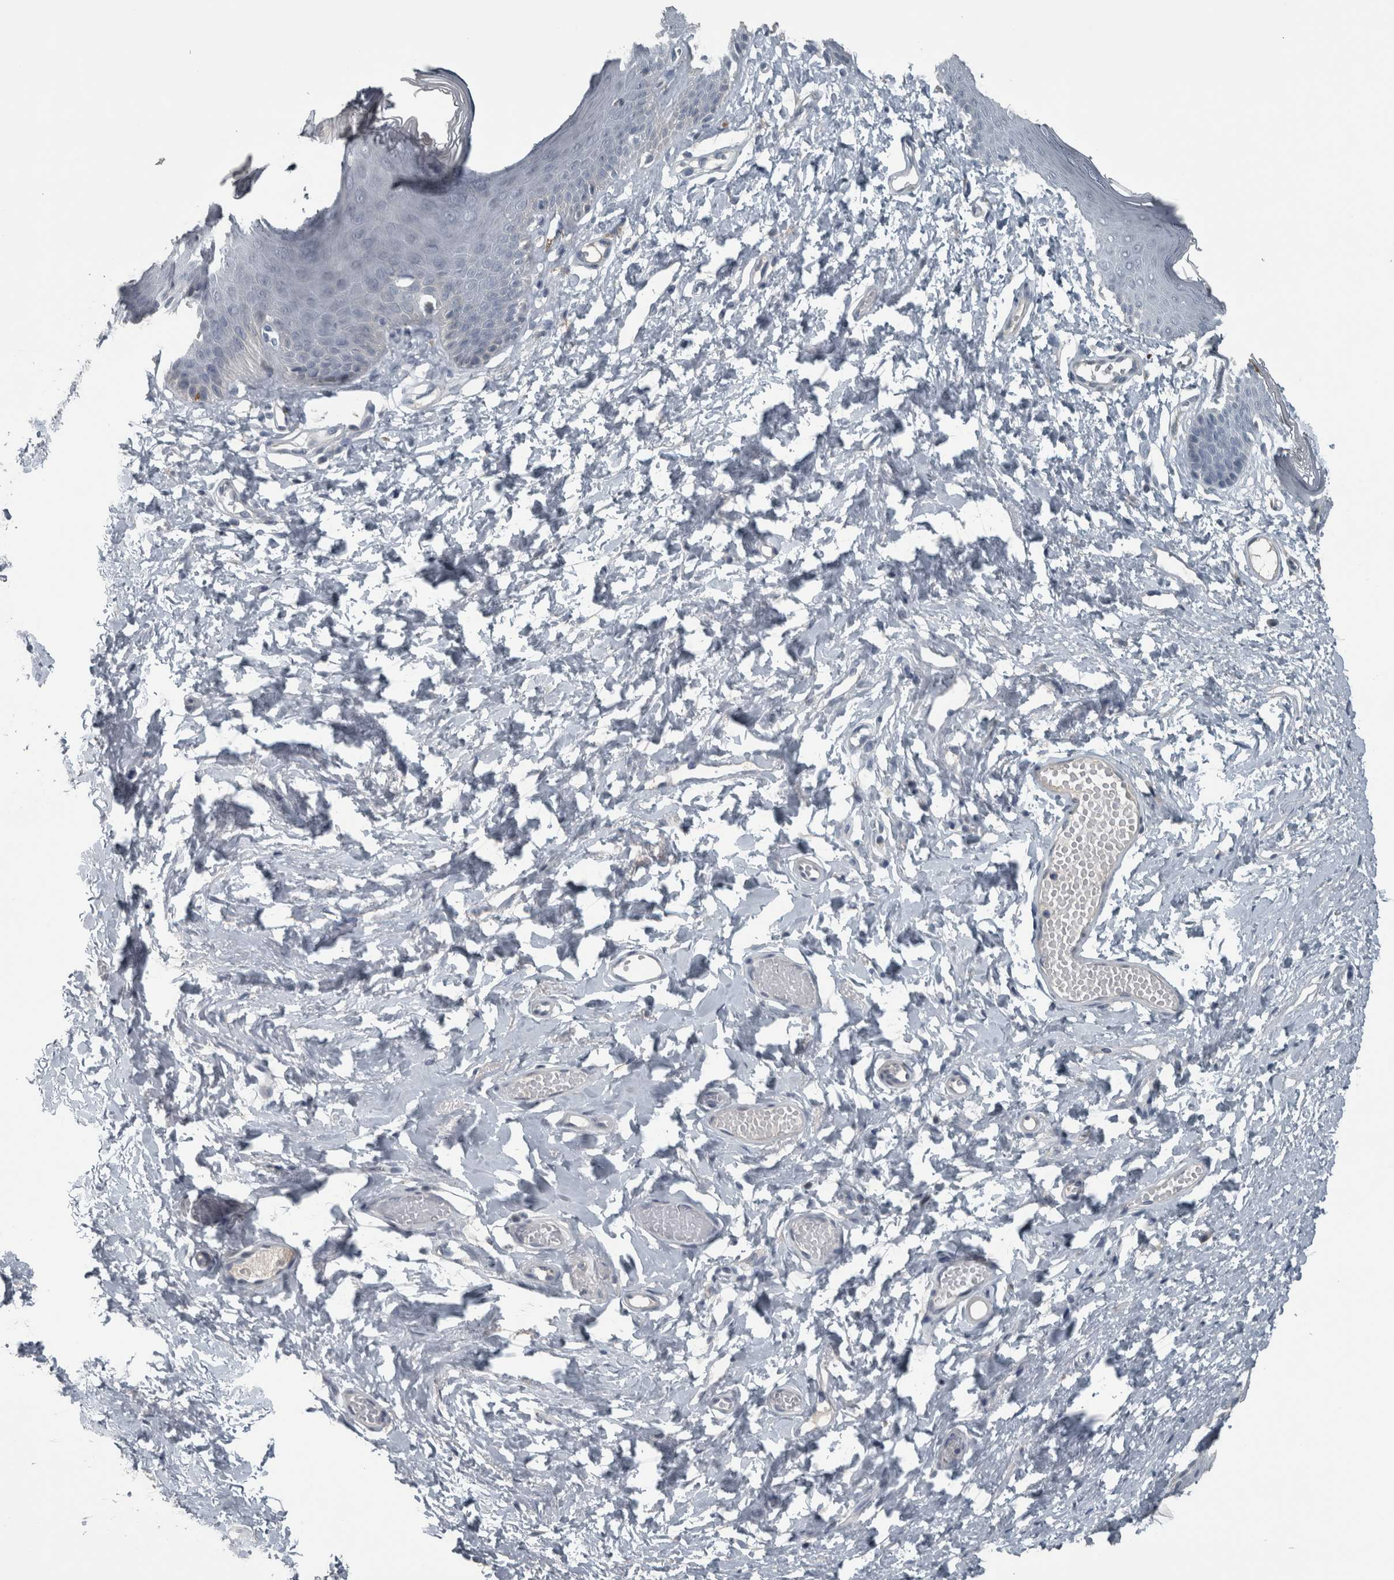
{"staining": {"intensity": "moderate", "quantity": "<25%", "location": "cytoplasmic/membranous"}, "tissue": "skin", "cell_type": "Epidermal cells", "image_type": "normal", "snomed": [{"axis": "morphology", "description": "Normal tissue, NOS"}, {"axis": "morphology", "description": "Inflammation, NOS"}, {"axis": "topography", "description": "Vulva"}], "caption": "Protein staining reveals moderate cytoplasmic/membranous expression in approximately <25% of epidermal cells in unremarkable skin.", "gene": "KRT20", "patient": {"sex": "female", "age": 84}}